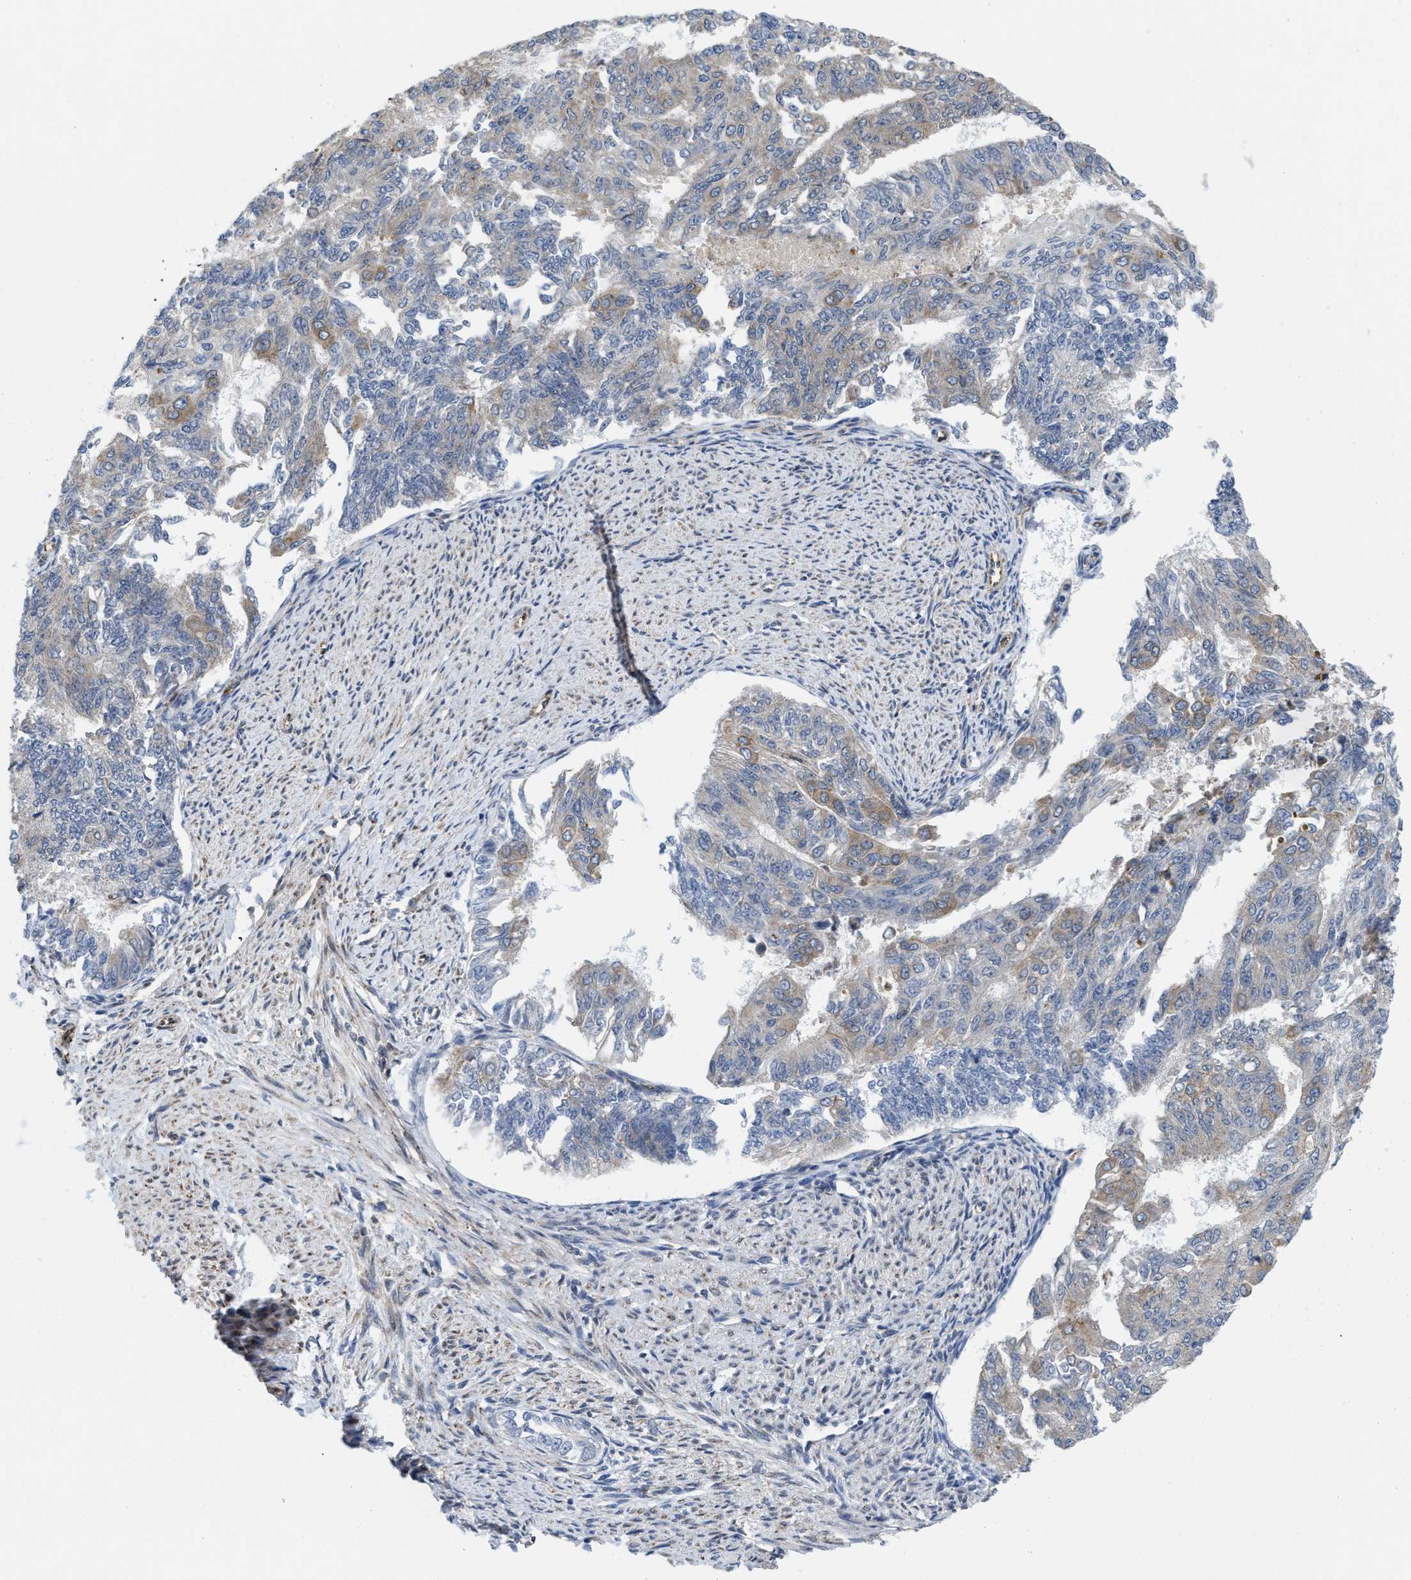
{"staining": {"intensity": "weak", "quantity": "<25%", "location": "cytoplasmic/membranous"}, "tissue": "endometrial cancer", "cell_type": "Tumor cells", "image_type": "cancer", "snomed": [{"axis": "morphology", "description": "Adenocarcinoma, NOS"}, {"axis": "topography", "description": "Endometrium"}], "caption": "Immunohistochemistry (IHC) of human adenocarcinoma (endometrial) displays no positivity in tumor cells.", "gene": "EOGT", "patient": {"sex": "female", "age": 32}}